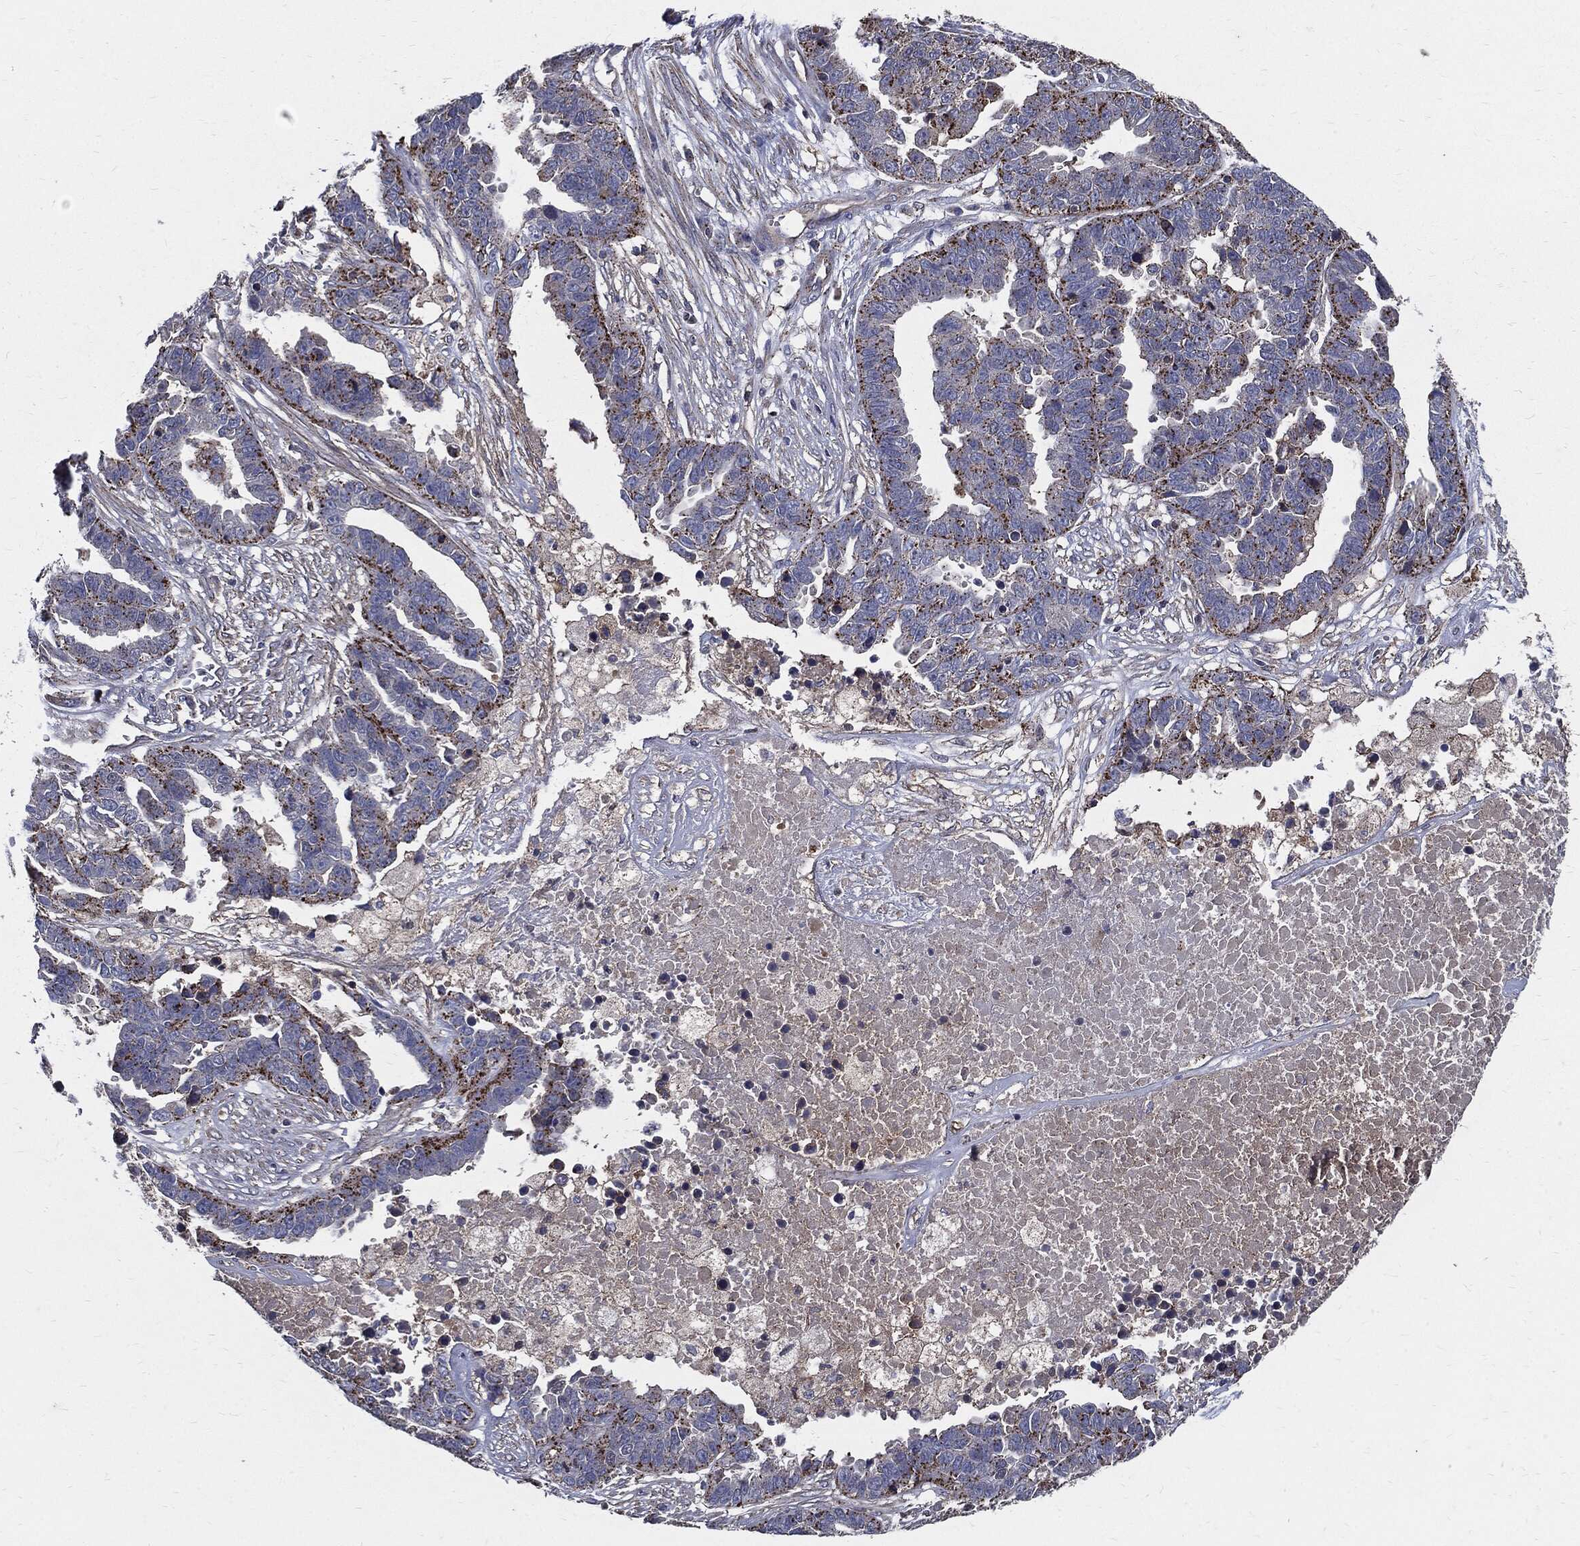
{"staining": {"intensity": "strong", "quantity": "<25%", "location": "cytoplasmic/membranous"}, "tissue": "ovarian cancer", "cell_type": "Tumor cells", "image_type": "cancer", "snomed": [{"axis": "morphology", "description": "Cystadenocarcinoma, serous, NOS"}, {"axis": "topography", "description": "Ovary"}], "caption": "About <25% of tumor cells in human serous cystadenocarcinoma (ovarian) demonstrate strong cytoplasmic/membranous protein positivity as visualized by brown immunohistochemical staining.", "gene": "PDCD6IP", "patient": {"sex": "female", "age": 87}}